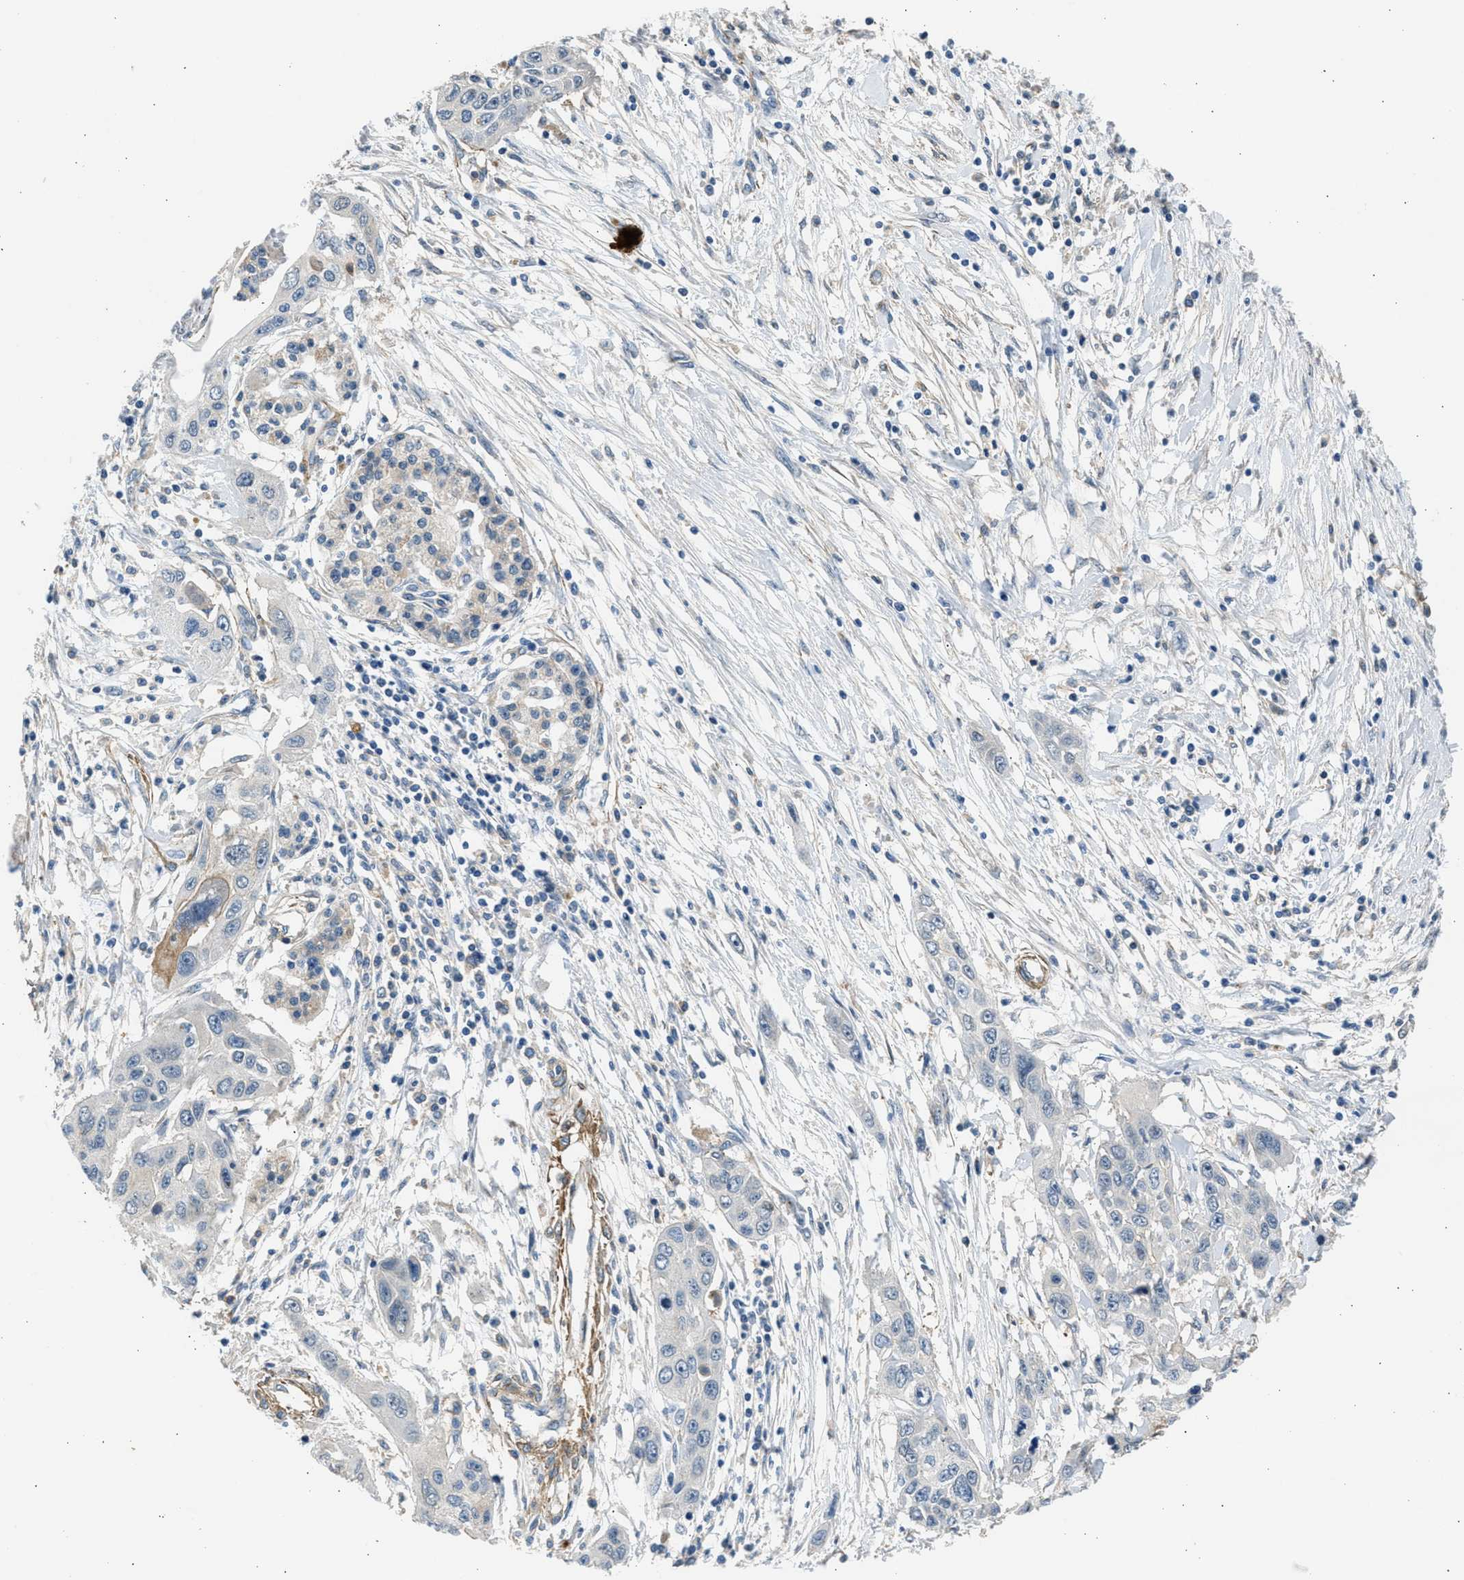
{"staining": {"intensity": "negative", "quantity": "none", "location": "none"}, "tissue": "pancreatic cancer", "cell_type": "Tumor cells", "image_type": "cancer", "snomed": [{"axis": "morphology", "description": "Adenocarcinoma, NOS"}, {"axis": "topography", "description": "Pancreas"}], "caption": "Immunohistochemical staining of human pancreatic adenocarcinoma displays no significant positivity in tumor cells. (Stains: DAB immunohistochemistry with hematoxylin counter stain, Microscopy: brightfield microscopy at high magnification).", "gene": "PCNX3", "patient": {"sex": "female", "age": 70}}